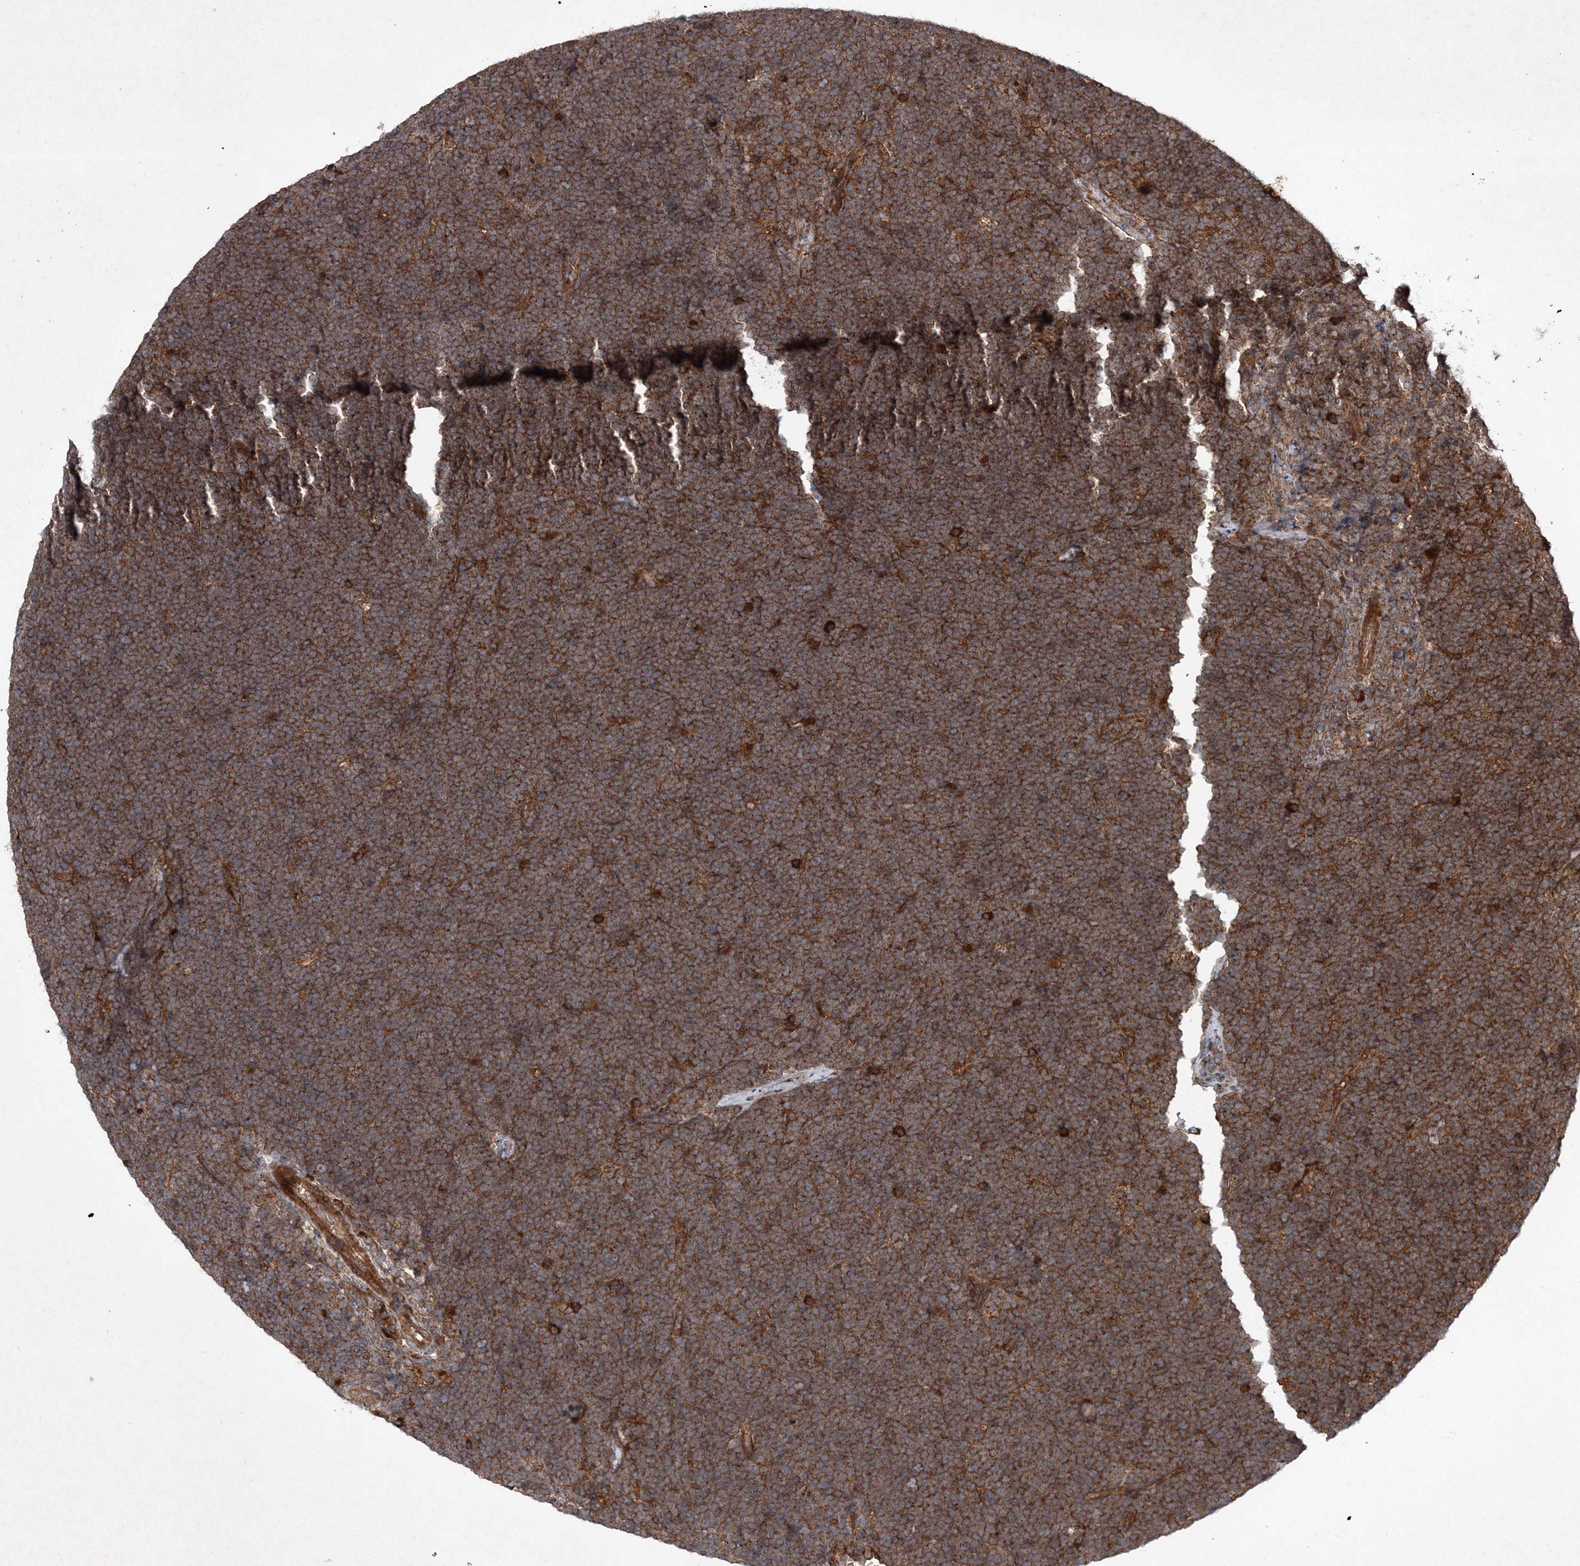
{"staining": {"intensity": "strong", "quantity": ">75%", "location": "cytoplasmic/membranous"}, "tissue": "lymphoma", "cell_type": "Tumor cells", "image_type": "cancer", "snomed": [{"axis": "morphology", "description": "Malignant lymphoma, non-Hodgkin's type, High grade"}, {"axis": "topography", "description": "Lymph node"}], "caption": "Lymphoma was stained to show a protein in brown. There is high levels of strong cytoplasmic/membranous expression in approximately >75% of tumor cells.", "gene": "DNAJC13", "patient": {"sex": "male", "age": 13}}